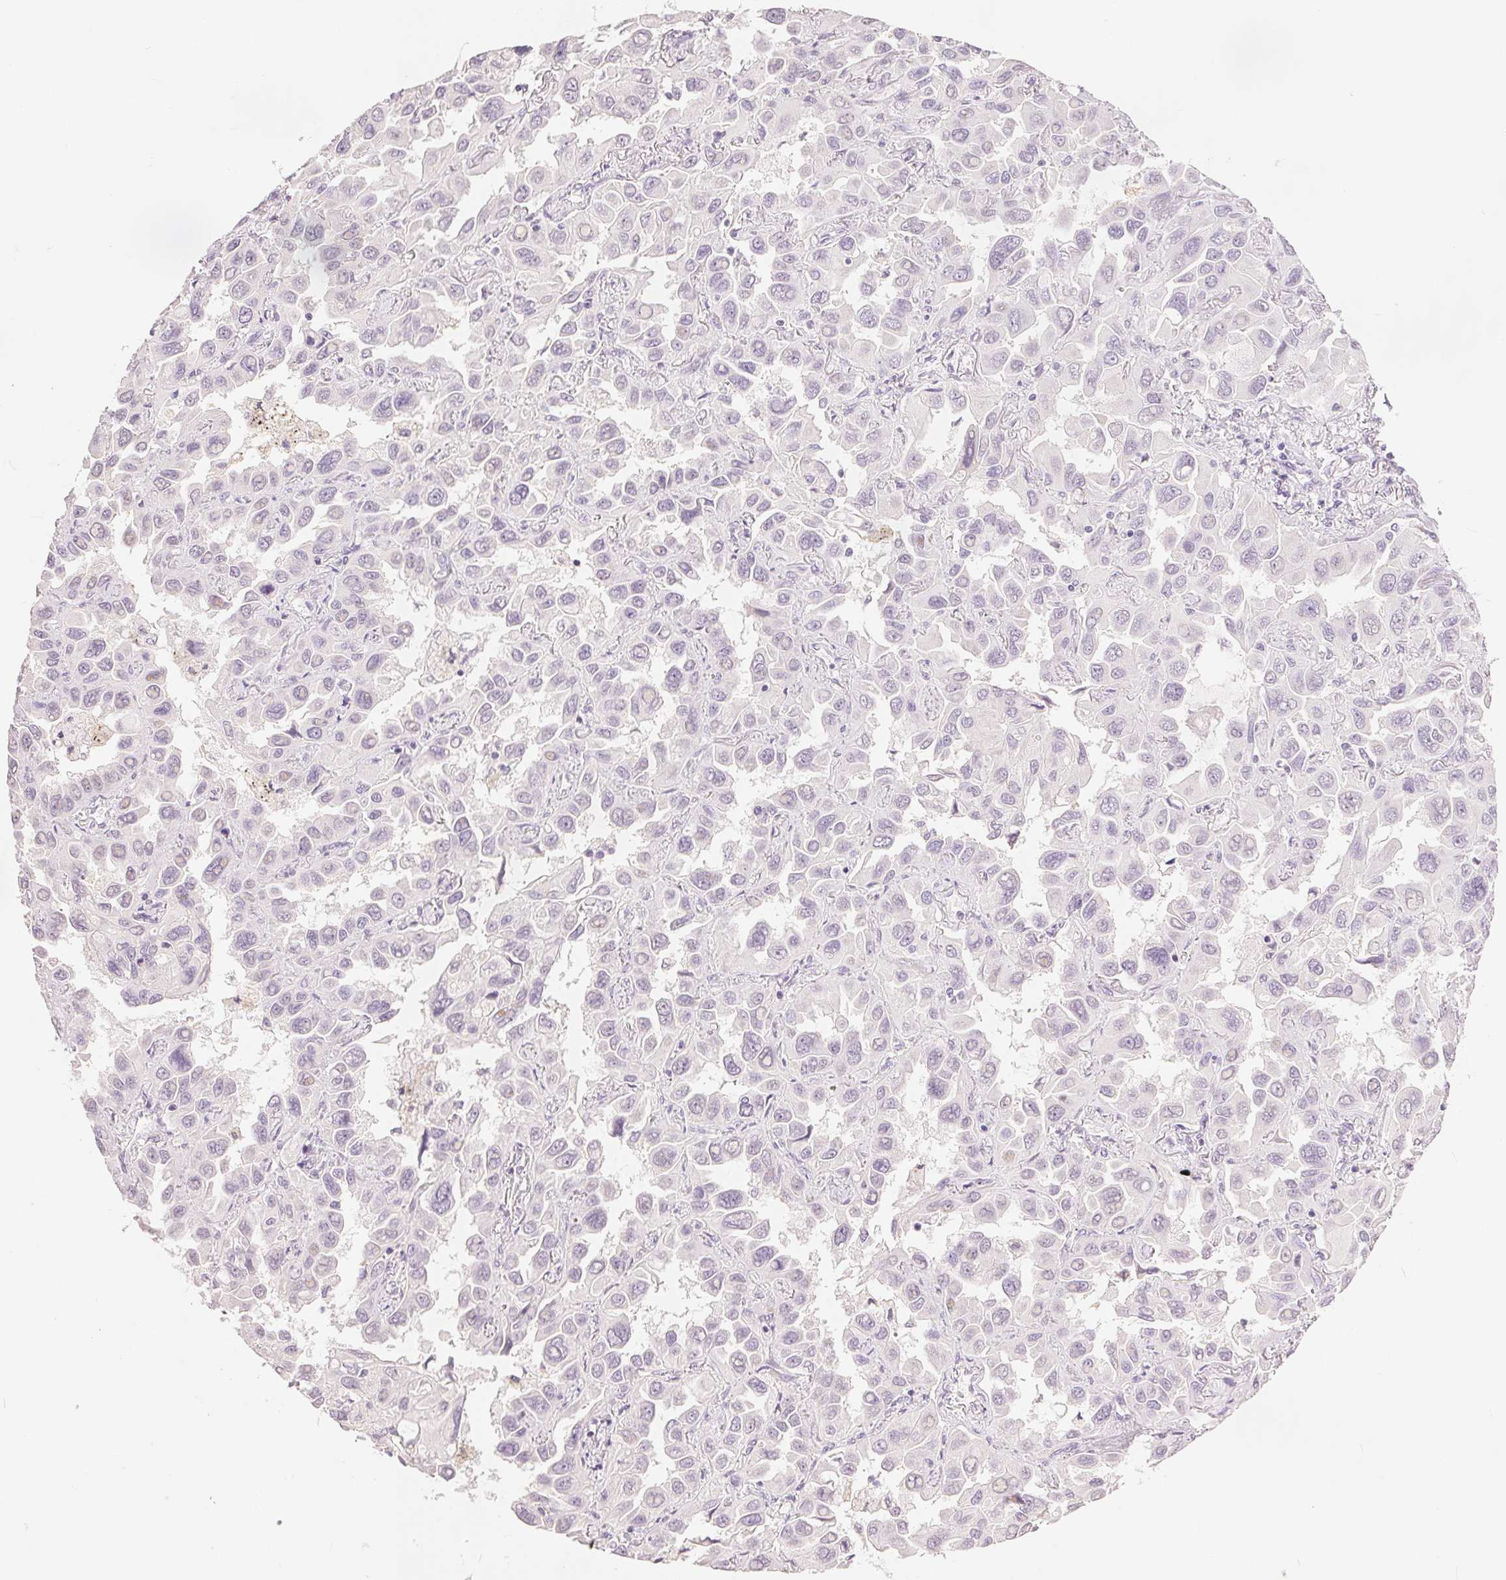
{"staining": {"intensity": "negative", "quantity": "none", "location": "none"}, "tissue": "lung cancer", "cell_type": "Tumor cells", "image_type": "cancer", "snomed": [{"axis": "morphology", "description": "Adenocarcinoma, NOS"}, {"axis": "topography", "description": "Lung"}], "caption": "Lung cancer (adenocarcinoma) stained for a protein using immunohistochemistry displays no staining tumor cells.", "gene": "CA12", "patient": {"sex": "male", "age": 64}}